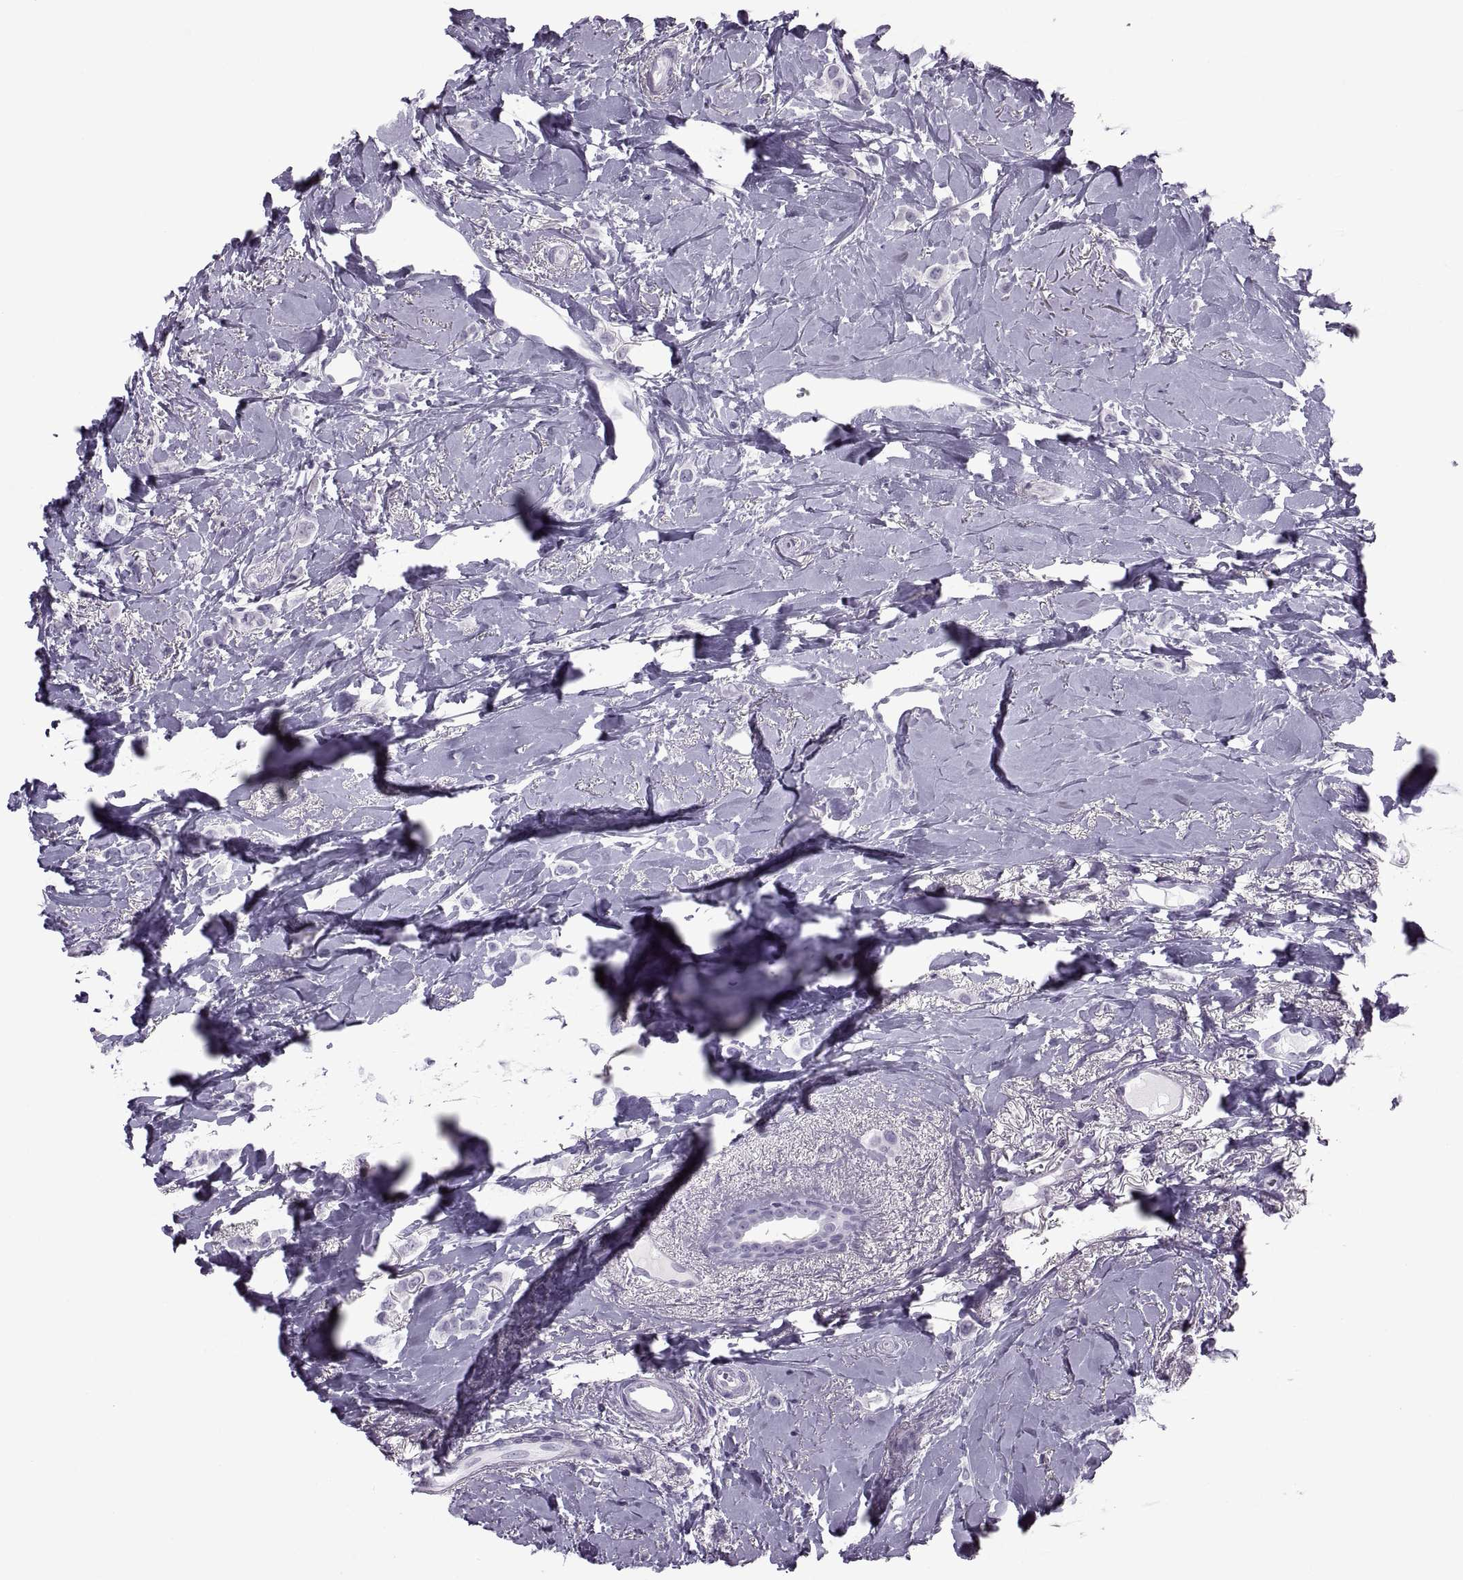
{"staining": {"intensity": "negative", "quantity": "none", "location": "none"}, "tissue": "breast cancer", "cell_type": "Tumor cells", "image_type": "cancer", "snomed": [{"axis": "morphology", "description": "Lobular carcinoma"}, {"axis": "topography", "description": "Breast"}], "caption": "Tumor cells are negative for protein expression in human breast cancer.", "gene": "FAM24A", "patient": {"sex": "female", "age": 66}}